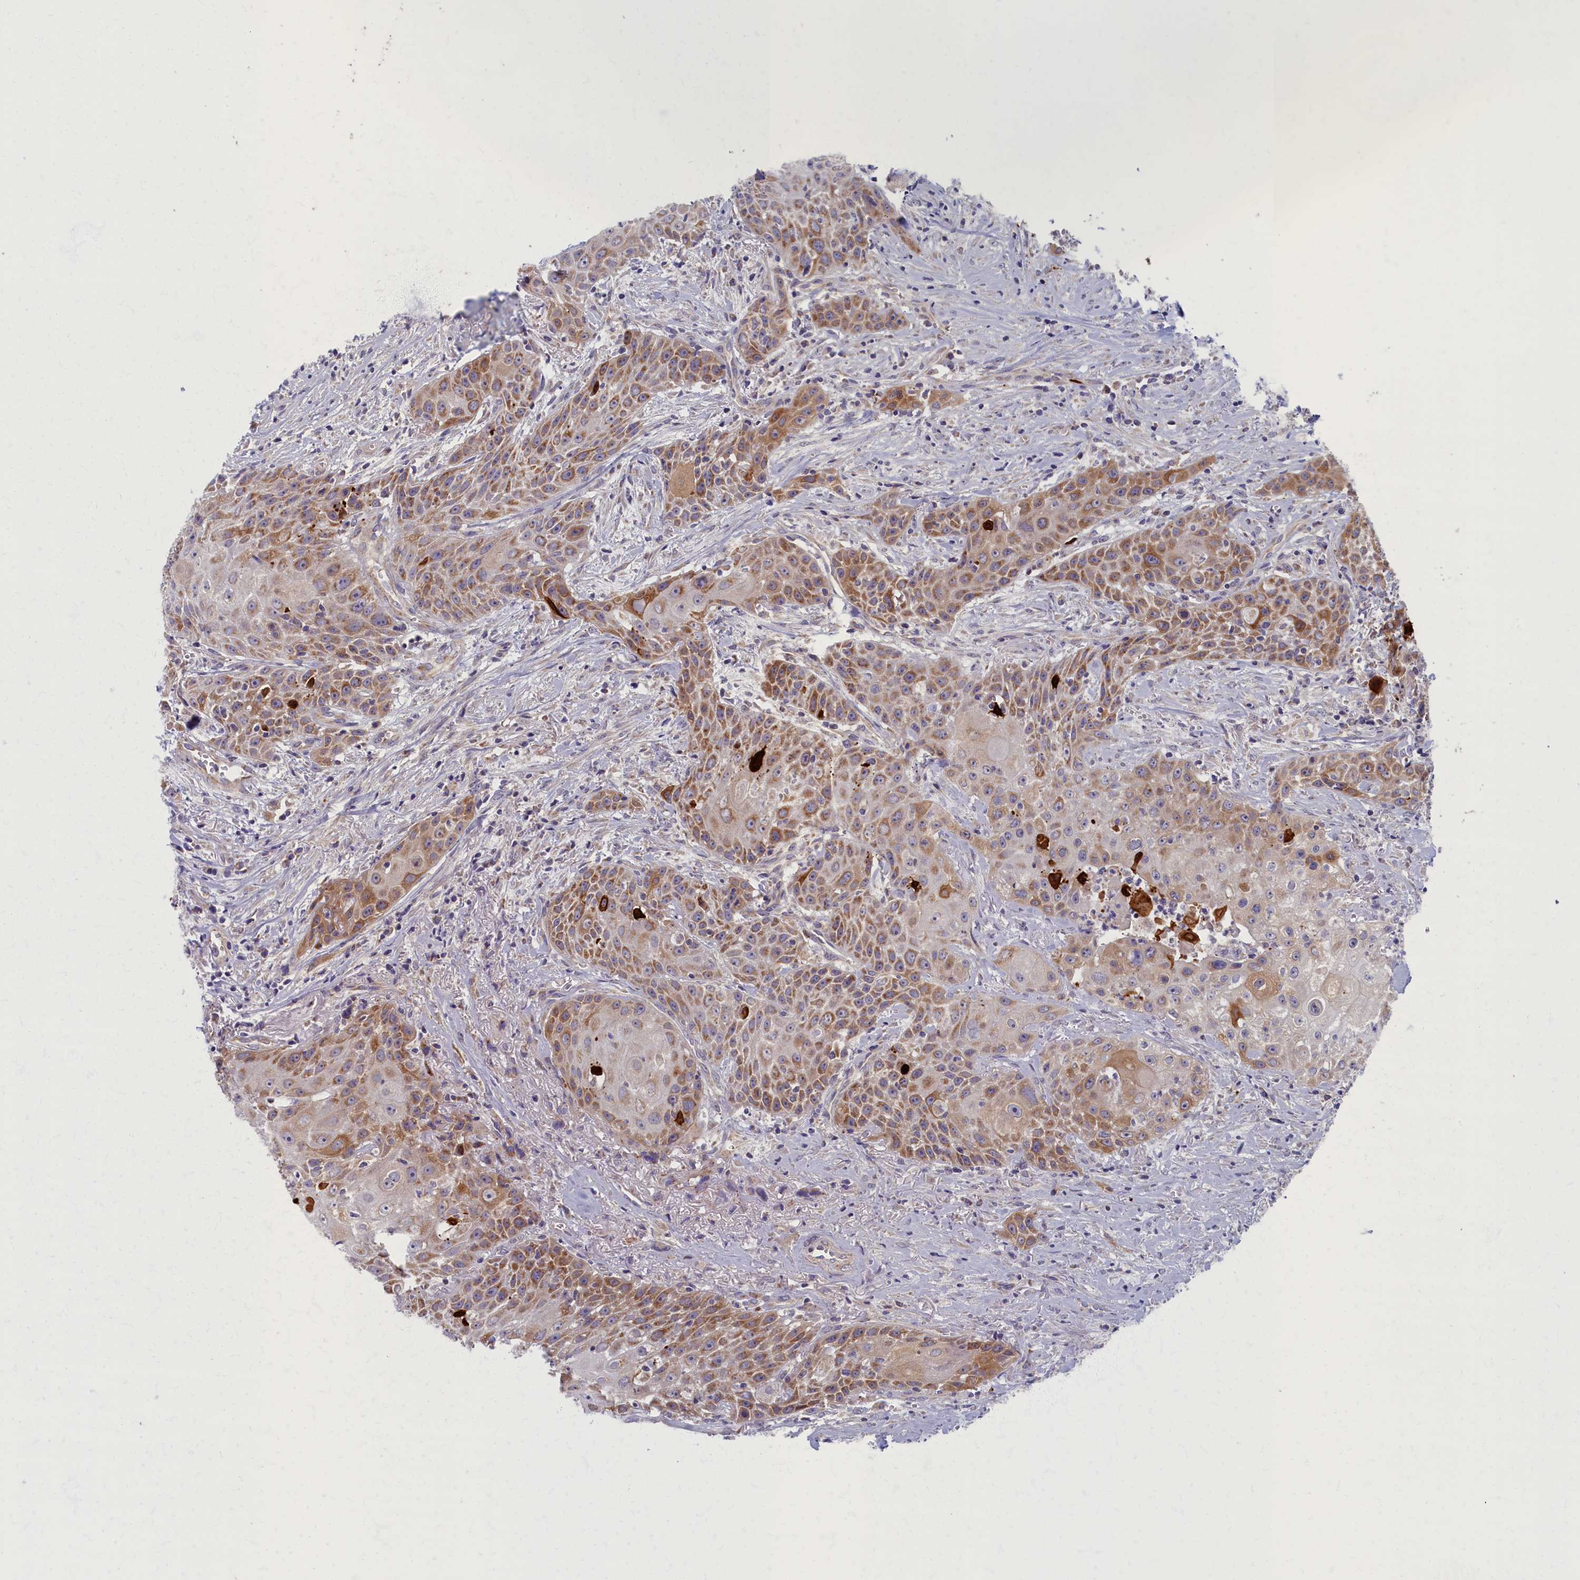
{"staining": {"intensity": "moderate", "quantity": ">75%", "location": "cytoplasmic/membranous"}, "tissue": "head and neck cancer", "cell_type": "Tumor cells", "image_type": "cancer", "snomed": [{"axis": "morphology", "description": "Squamous cell carcinoma, NOS"}, {"axis": "topography", "description": "Oral tissue"}, {"axis": "topography", "description": "Head-Neck"}], "caption": "Immunohistochemical staining of head and neck cancer displays moderate cytoplasmic/membranous protein staining in approximately >75% of tumor cells.", "gene": "MRPS25", "patient": {"sex": "female", "age": 82}}